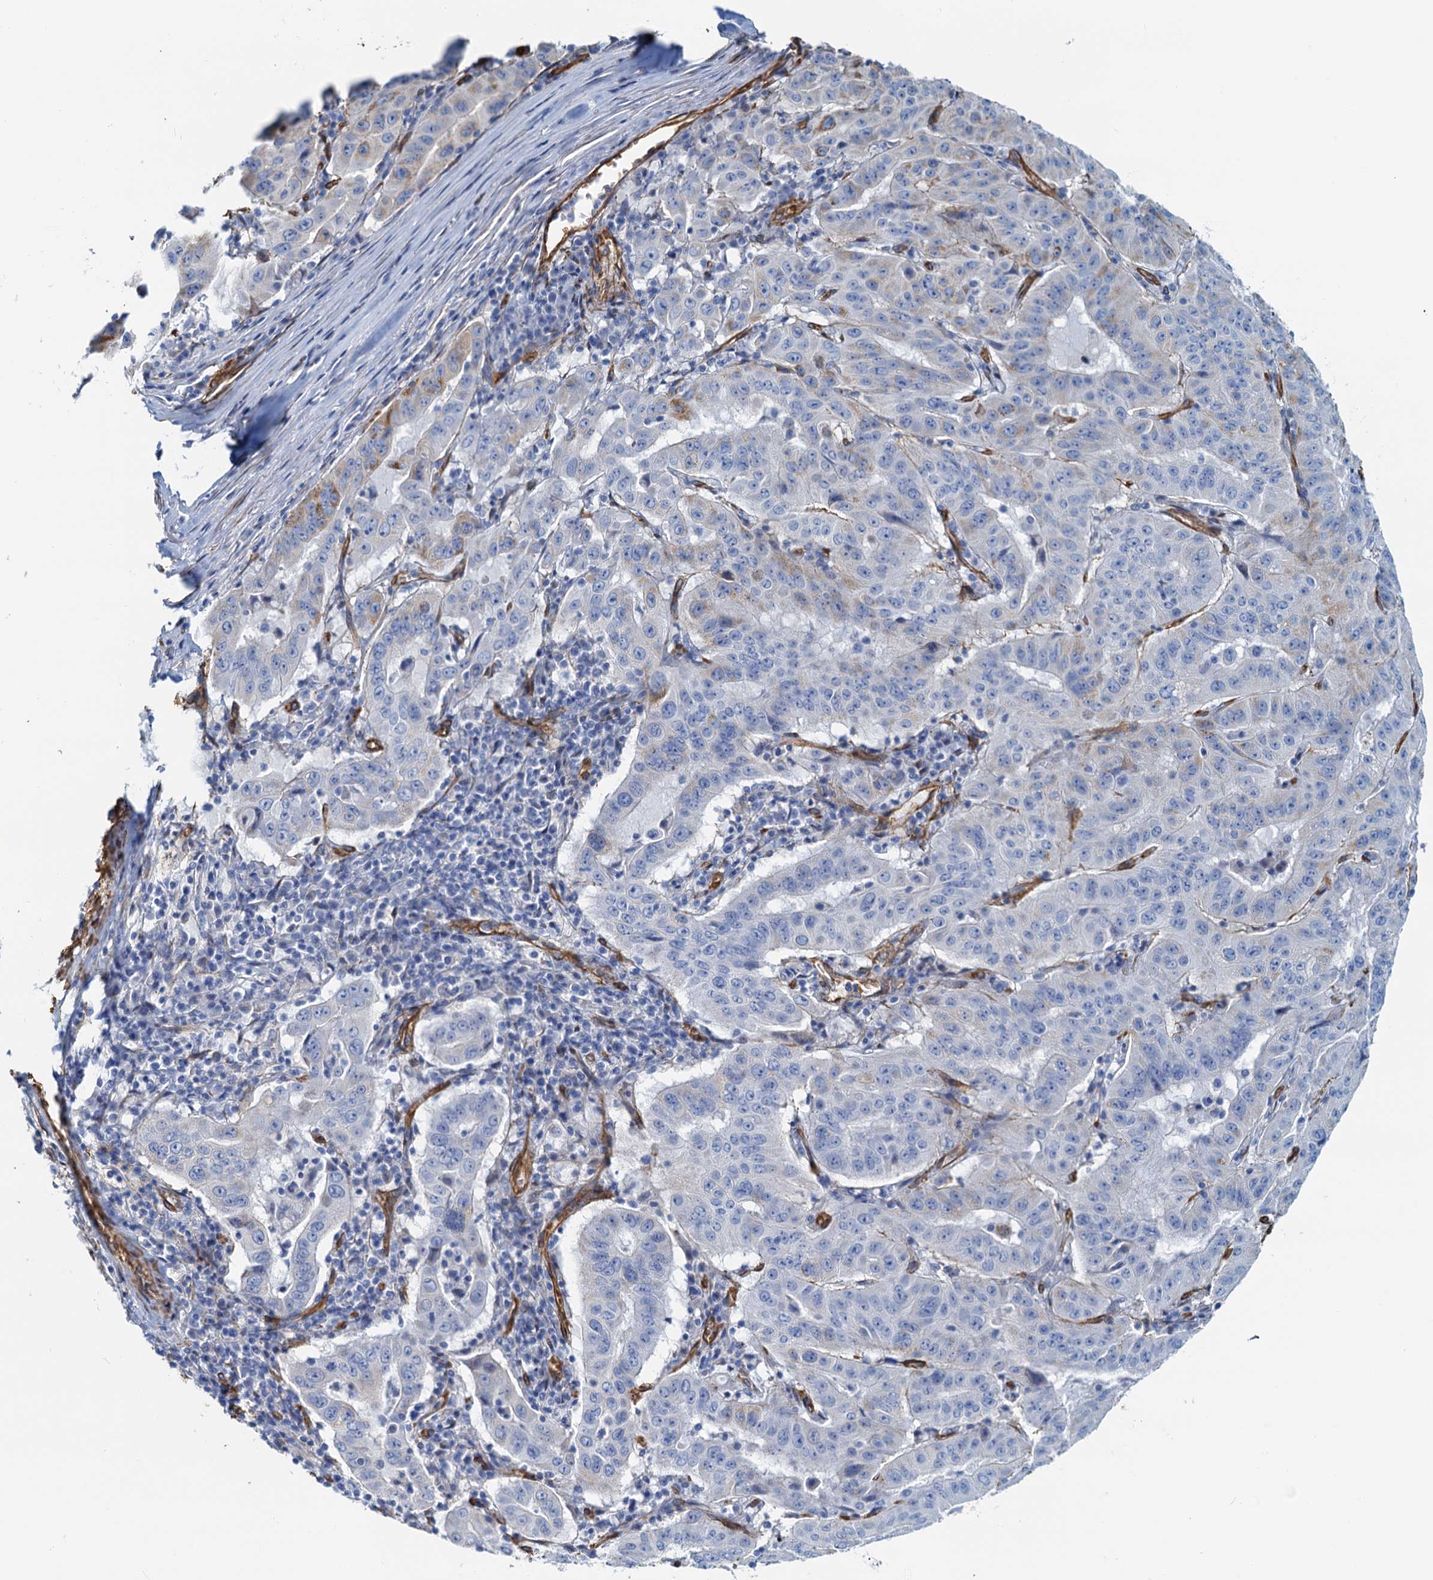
{"staining": {"intensity": "negative", "quantity": "none", "location": "none"}, "tissue": "pancreatic cancer", "cell_type": "Tumor cells", "image_type": "cancer", "snomed": [{"axis": "morphology", "description": "Adenocarcinoma, NOS"}, {"axis": "topography", "description": "Pancreas"}], "caption": "Immunohistochemistry (IHC) histopathology image of human adenocarcinoma (pancreatic) stained for a protein (brown), which demonstrates no expression in tumor cells. (Brightfield microscopy of DAB immunohistochemistry (IHC) at high magnification).", "gene": "DGKG", "patient": {"sex": "male", "age": 63}}